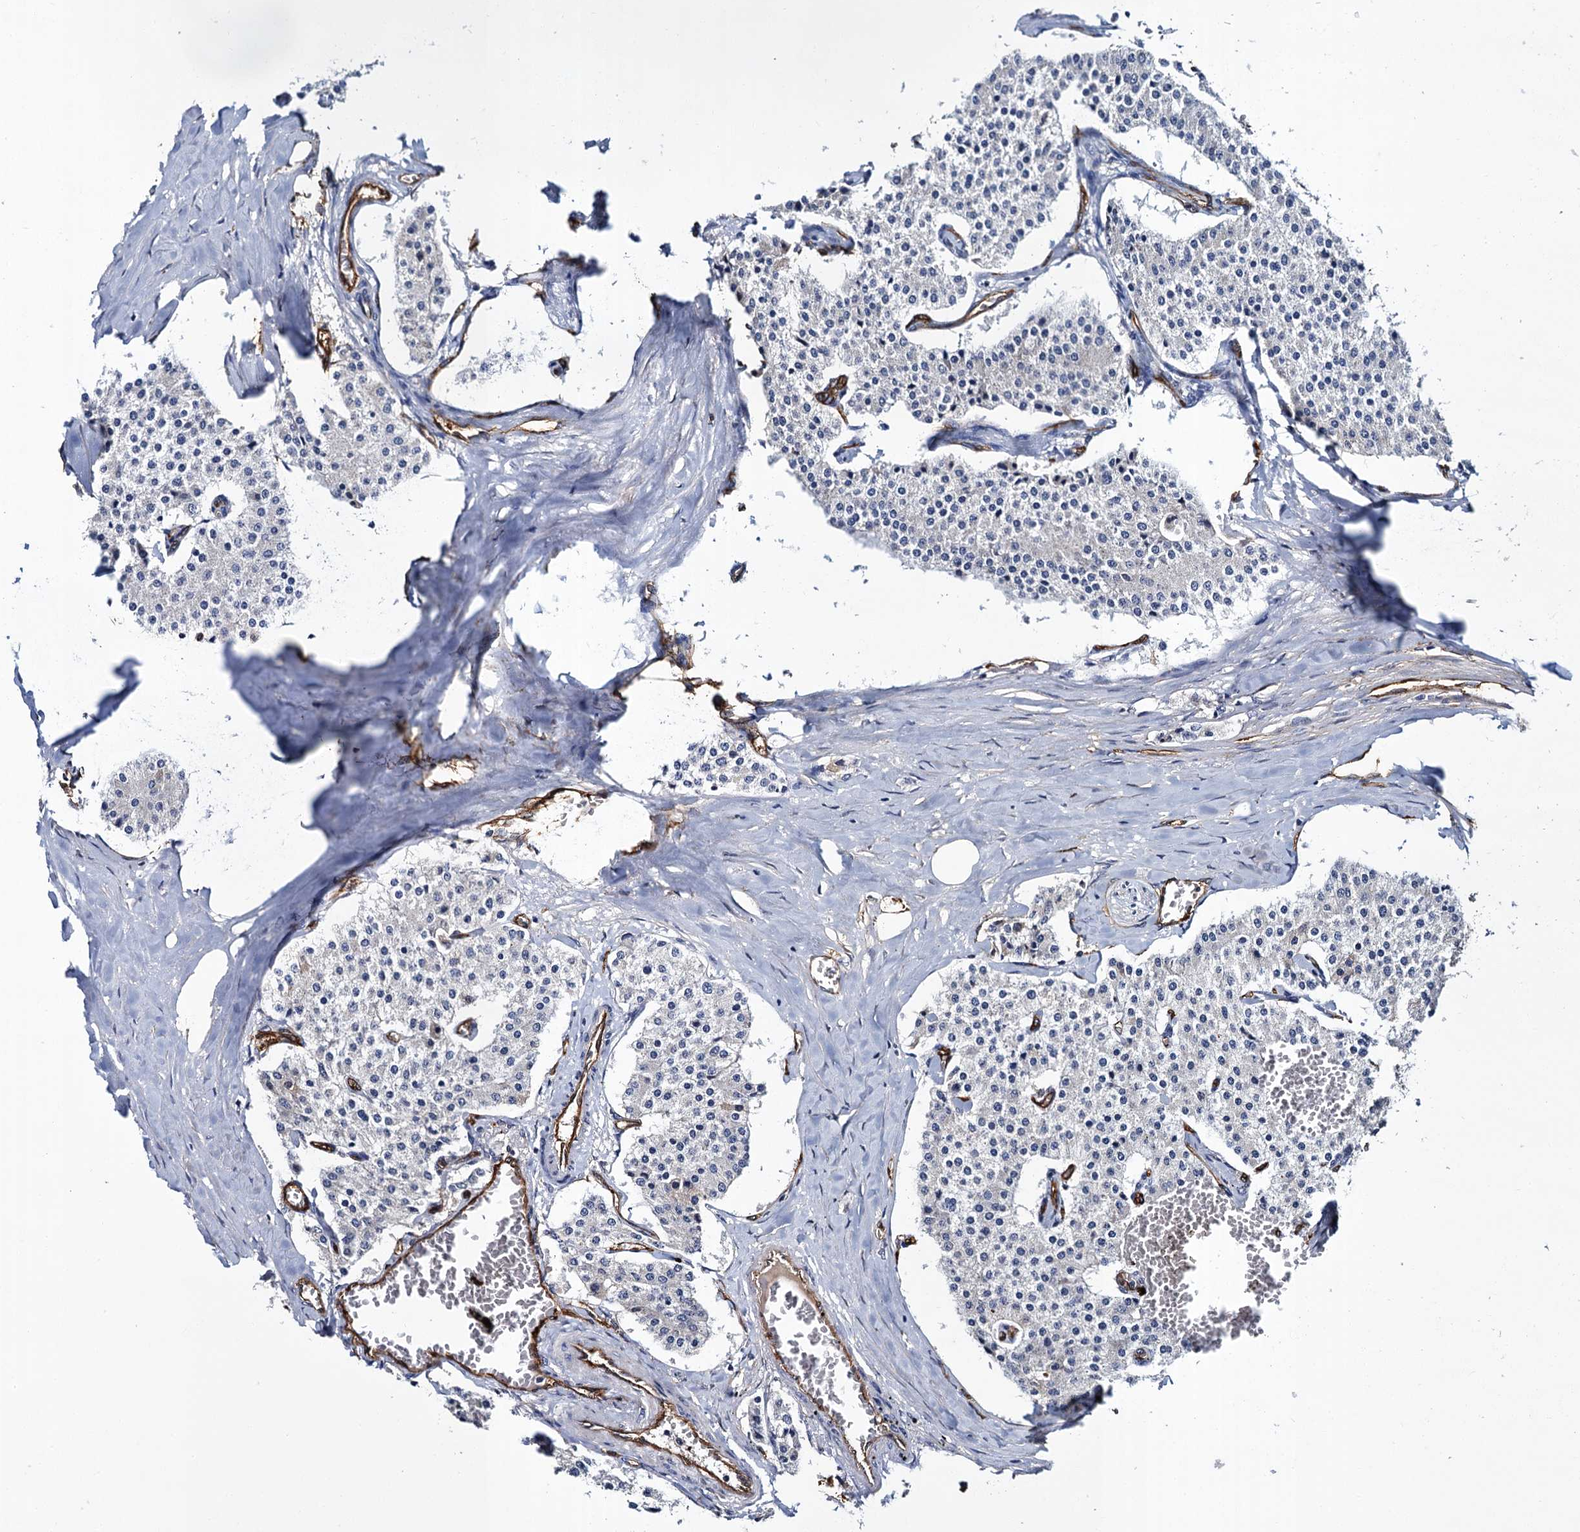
{"staining": {"intensity": "negative", "quantity": "none", "location": "none"}, "tissue": "carcinoid", "cell_type": "Tumor cells", "image_type": "cancer", "snomed": [{"axis": "morphology", "description": "Carcinoid, malignant, NOS"}, {"axis": "topography", "description": "Colon"}], "caption": "Protein analysis of carcinoid (malignant) exhibits no significant positivity in tumor cells.", "gene": "CACNA1C", "patient": {"sex": "female", "age": 52}}